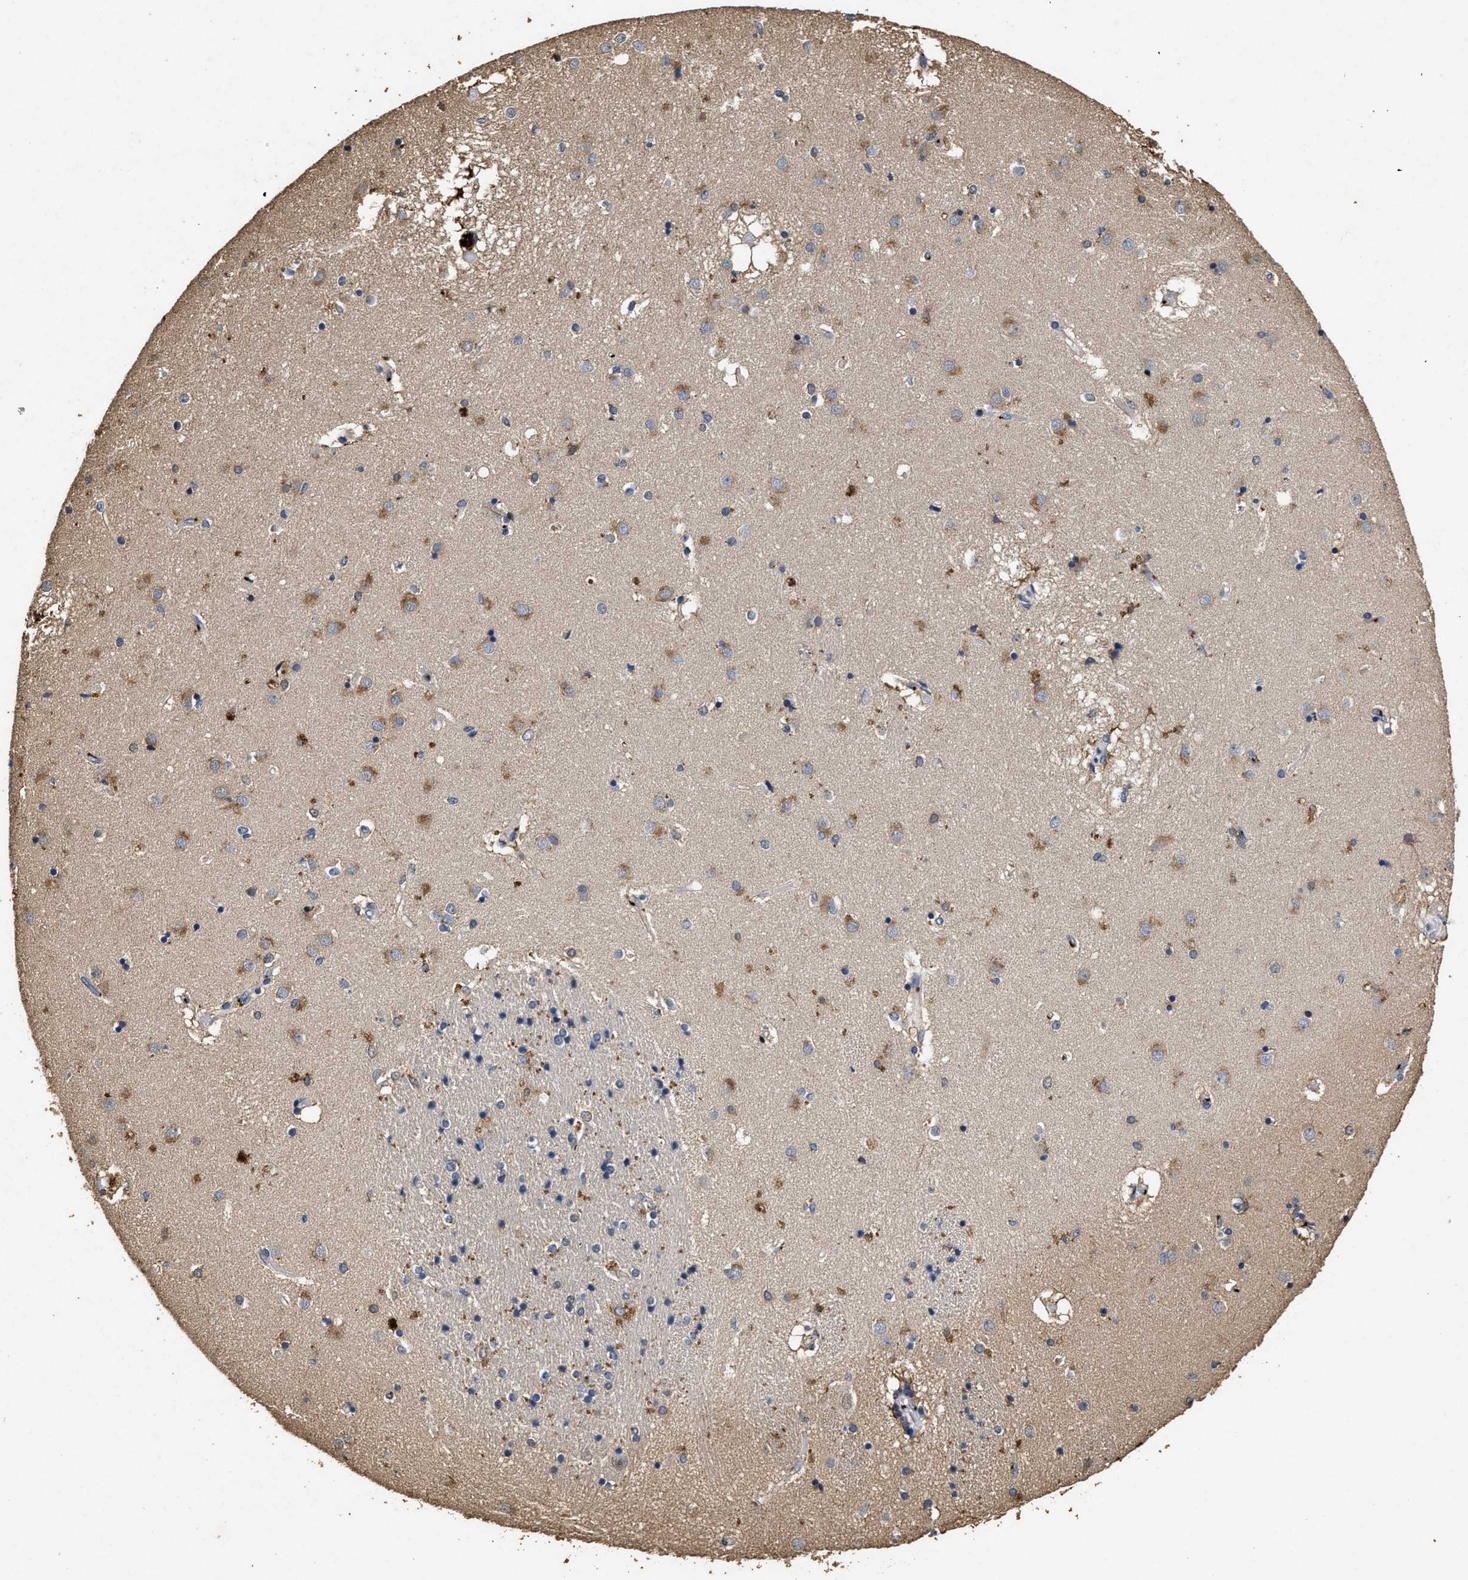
{"staining": {"intensity": "moderate", "quantity": "<25%", "location": "cytoplasmic/membranous"}, "tissue": "caudate", "cell_type": "Glial cells", "image_type": "normal", "snomed": [{"axis": "morphology", "description": "Normal tissue, NOS"}, {"axis": "topography", "description": "Lateral ventricle wall"}], "caption": "A photomicrograph of human caudate stained for a protein demonstrates moderate cytoplasmic/membranous brown staining in glial cells.", "gene": "TPST2", "patient": {"sex": "male", "age": 70}}